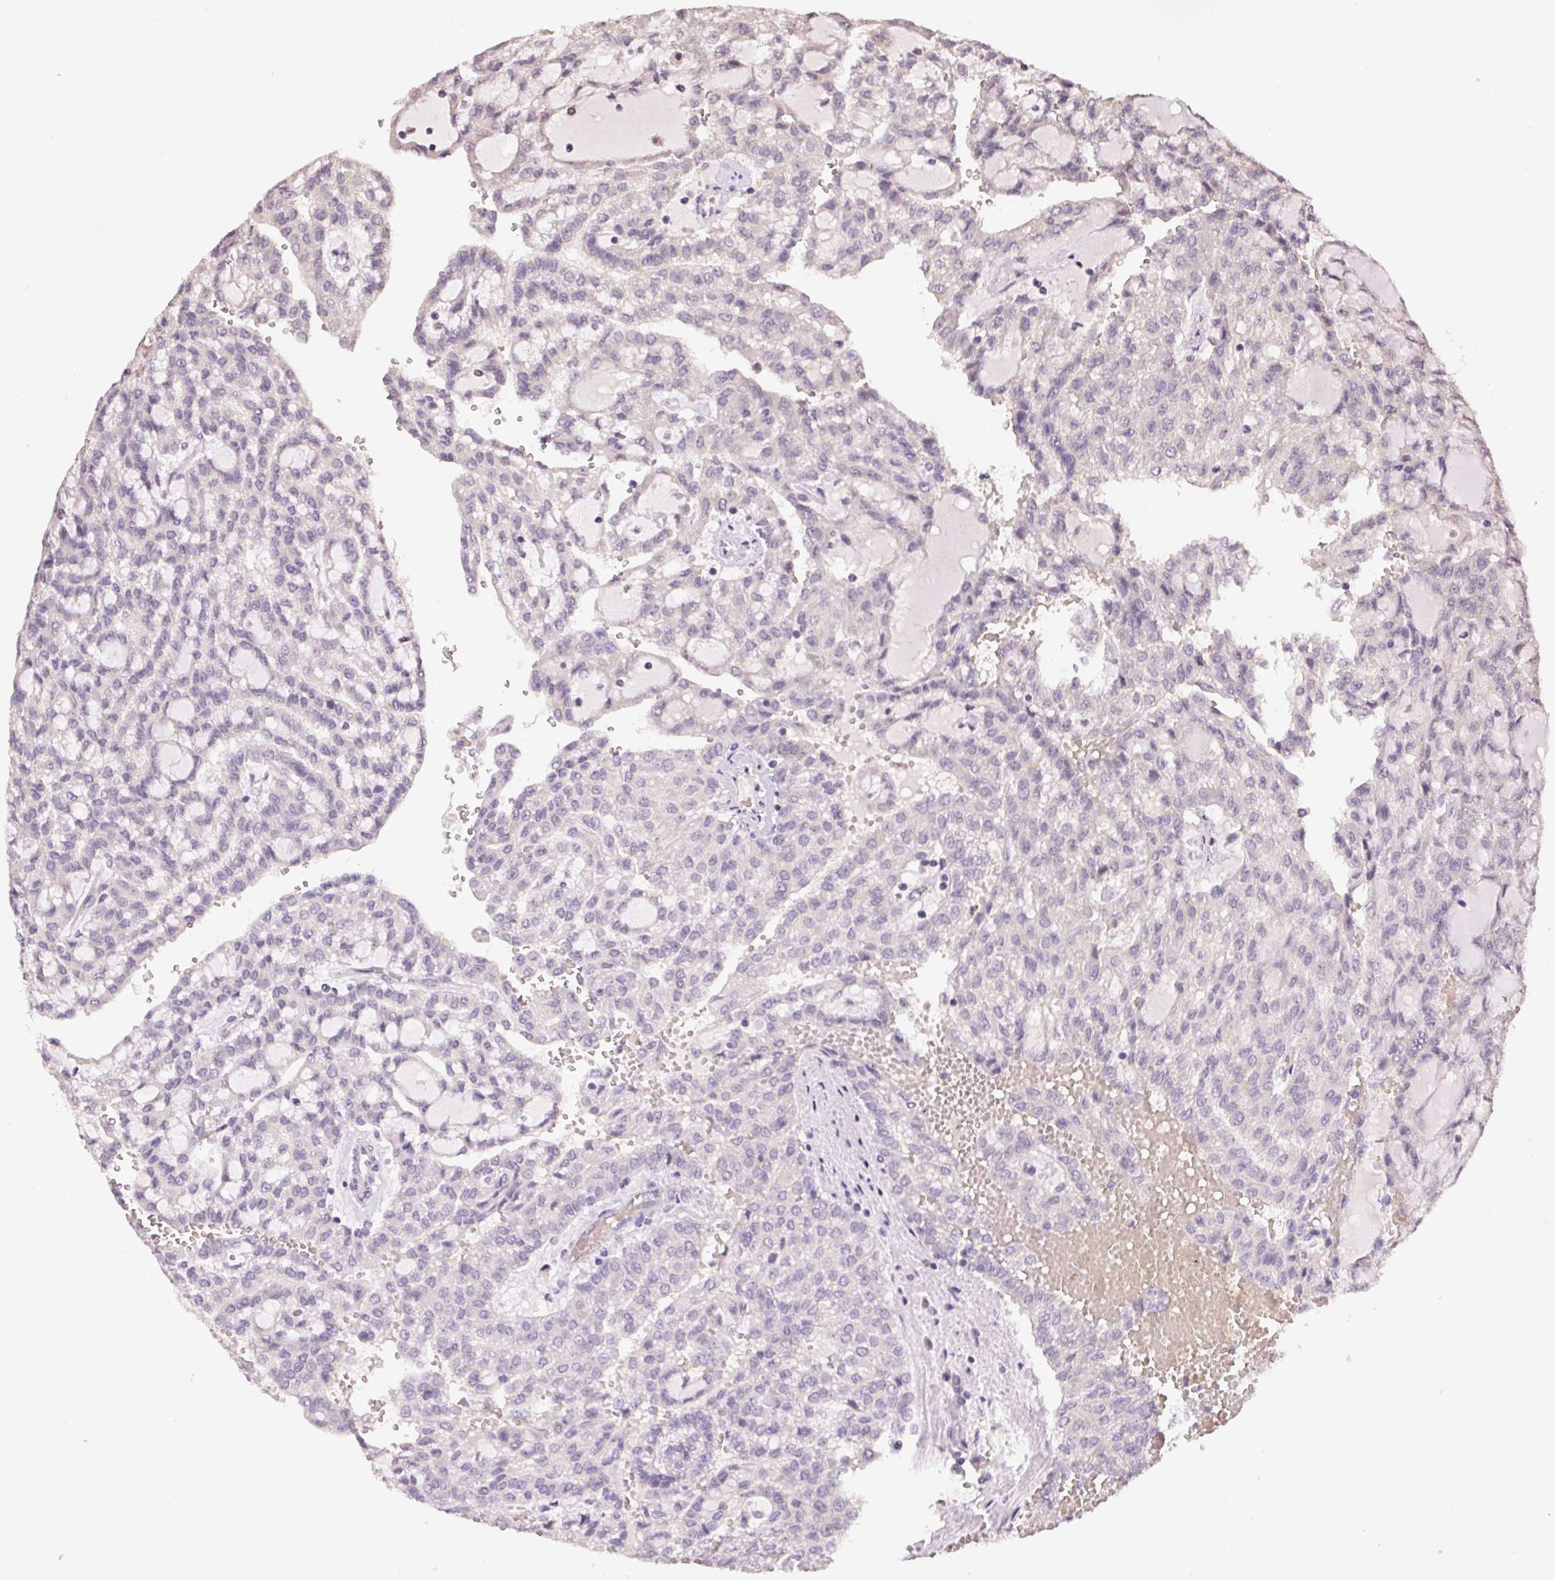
{"staining": {"intensity": "negative", "quantity": "none", "location": "none"}, "tissue": "renal cancer", "cell_type": "Tumor cells", "image_type": "cancer", "snomed": [{"axis": "morphology", "description": "Adenocarcinoma, NOS"}, {"axis": "topography", "description": "Kidney"}], "caption": "High power microscopy histopathology image of an immunohistochemistry photomicrograph of adenocarcinoma (renal), revealing no significant staining in tumor cells.", "gene": "ALDH8A1", "patient": {"sex": "male", "age": 63}}